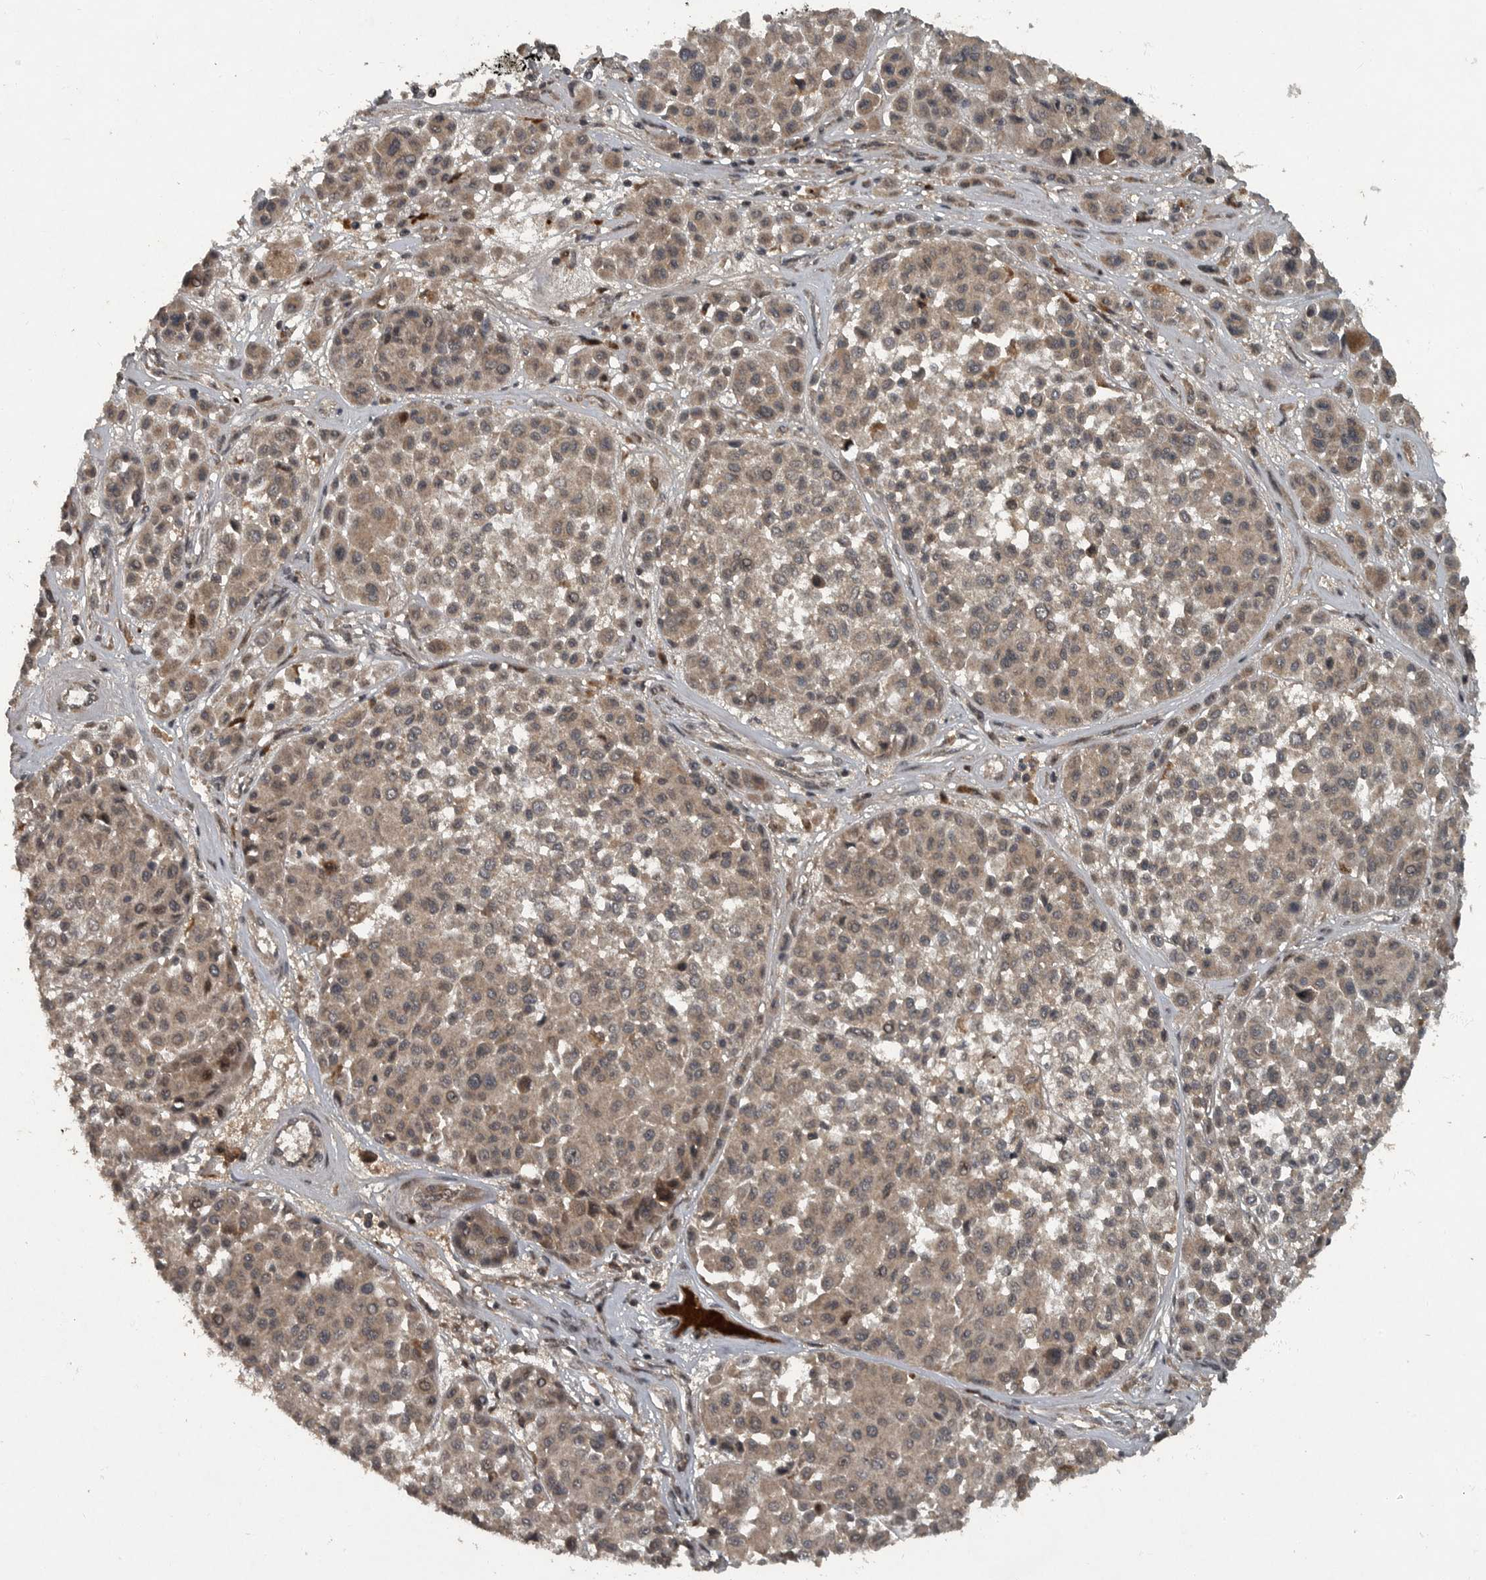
{"staining": {"intensity": "weak", "quantity": ">75%", "location": "cytoplasmic/membranous"}, "tissue": "melanoma", "cell_type": "Tumor cells", "image_type": "cancer", "snomed": [{"axis": "morphology", "description": "Malignant melanoma, Metastatic site"}, {"axis": "topography", "description": "Soft tissue"}], "caption": "Immunohistochemical staining of melanoma reveals weak cytoplasmic/membranous protein positivity in about >75% of tumor cells. (DAB IHC, brown staining for protein, blue staining for nuclei).", "gene": "FOXO1", "patient": {"sex": "male", "age": 41}}